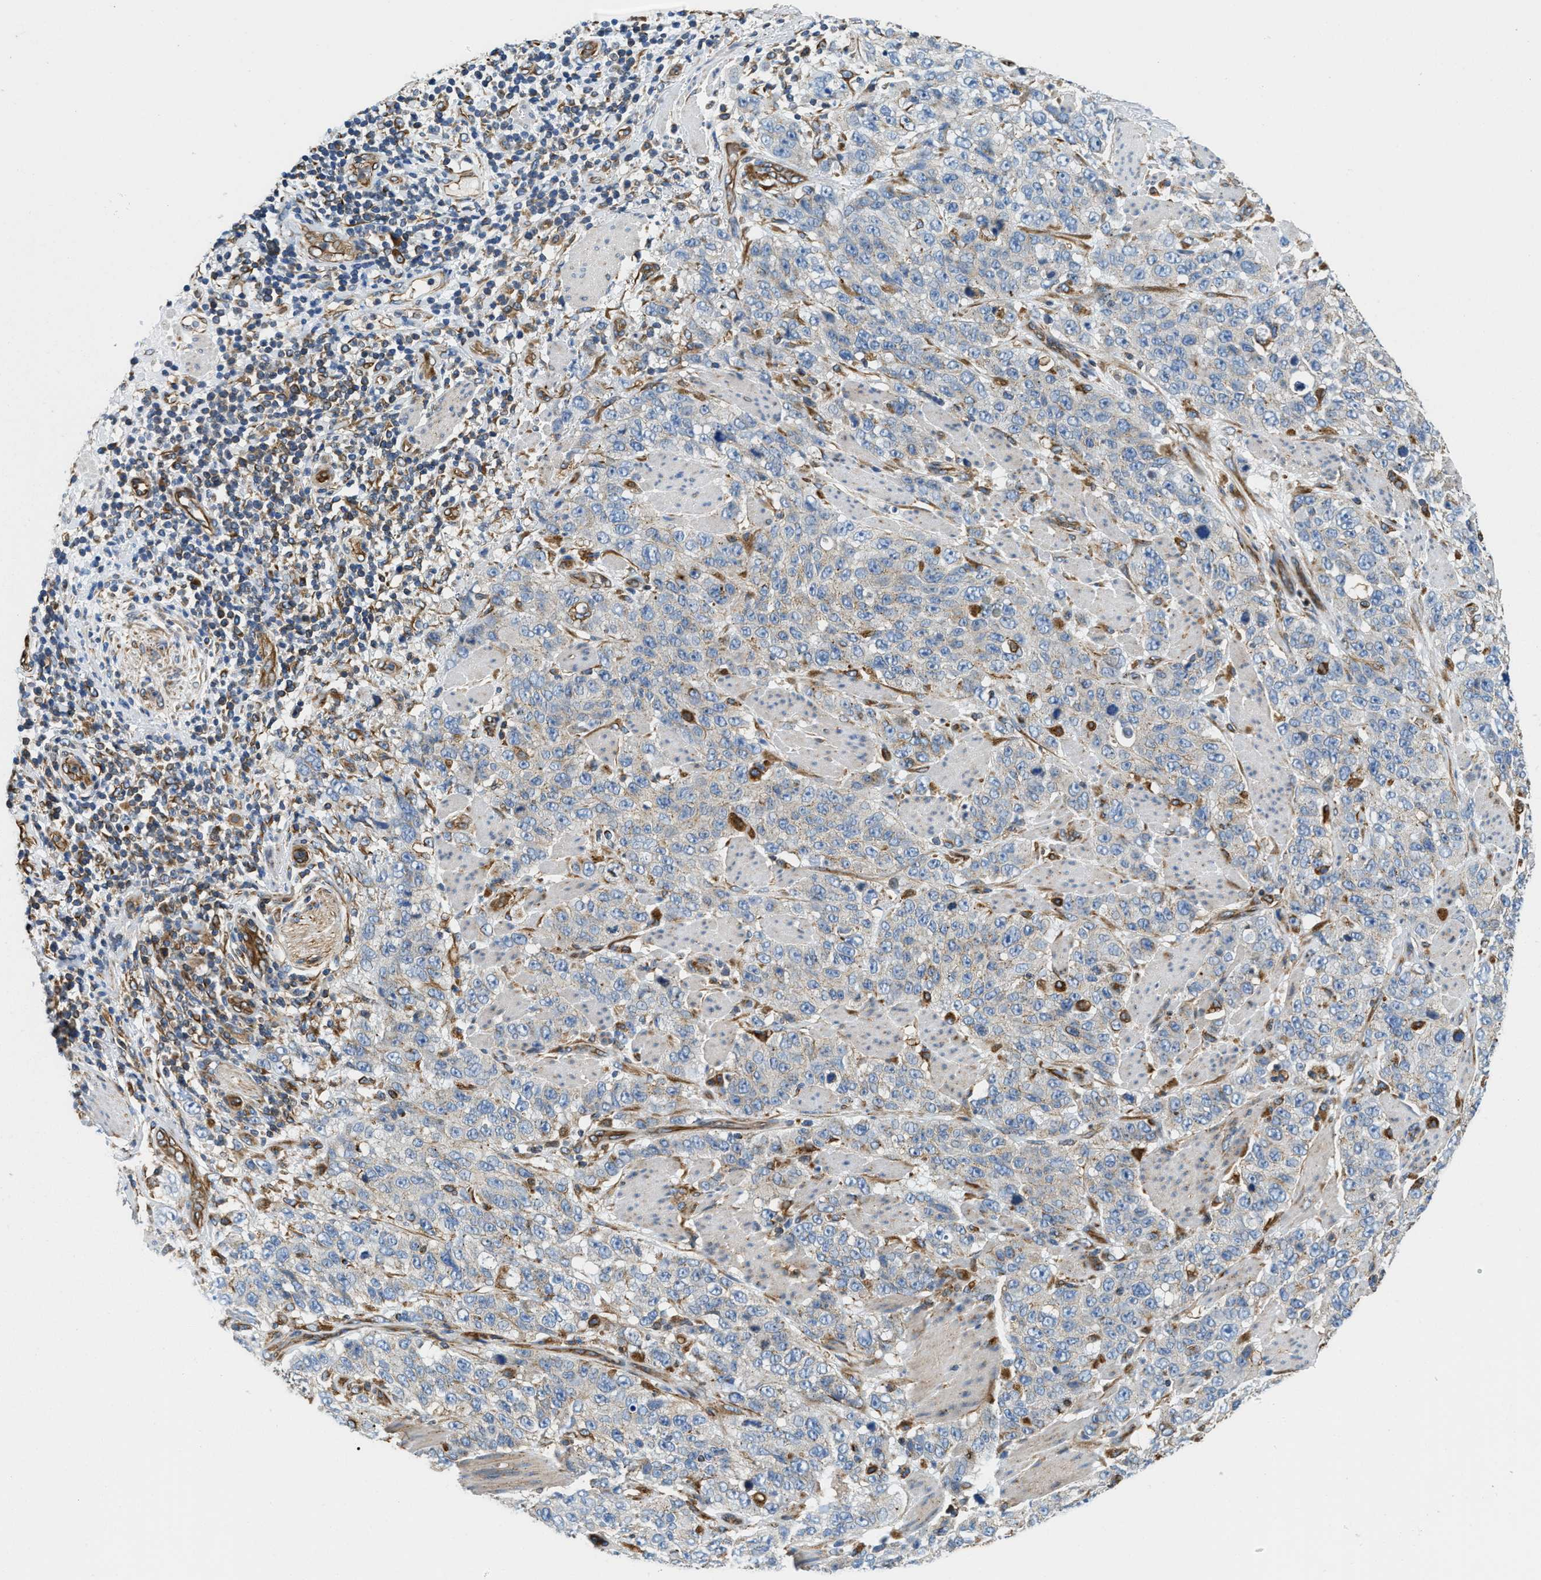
{"staining": {"intensity": "negative", "quantity": "none", "location": "none"}, "tissue": "stomach cancer", "cell_type": "Tumor cells", "image_type": "cancer", "snomed": [{"axis": "morphology", "description": "Adenocarcinoma, NOS"}, {"axis": "topography", "description": "Stomach"}], "caption": "Protein analysis of adenocarcinoma (stomach) demonstrates no significant expression in tumor cells. (Brightfield microscopy of DAB immunohistochemistry (IHC) at high magnification).", "gene": "HSD17B12", "patient": {"sex": "male", "age": 48}}